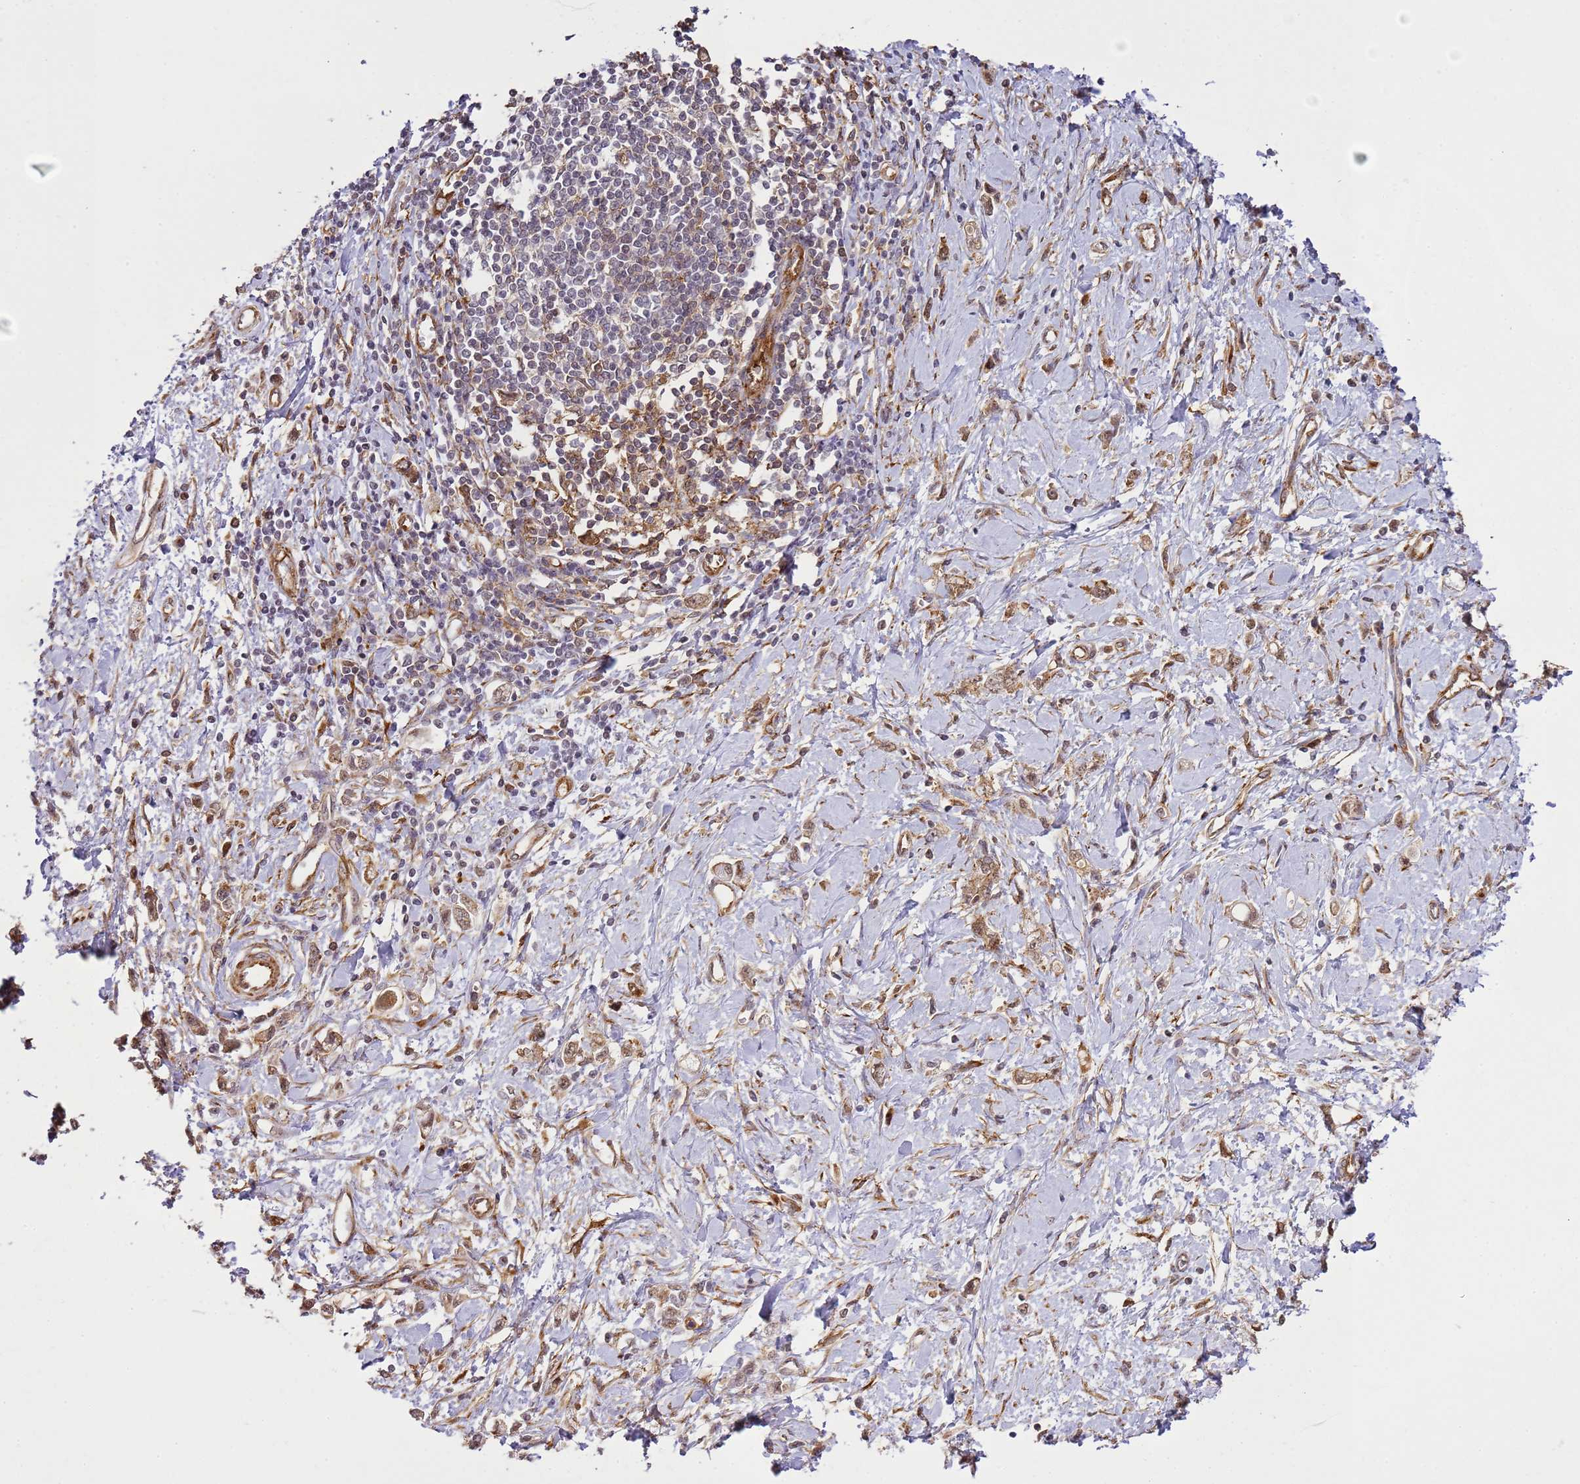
{"staining": {"intensity": "weak", "quantity": ">75%", "location": "cytoplasmic/membranous"}, "tissue": "stomach cancer", "cell_type": "Tumor cells", "image_type": "cancer", "snomed": [{"axis": "morphology", "description": "Adenocarcinoma, NOS"}, {"axis": "topography", "description": "Stomach"}], "caption": "The photomicrograph reveals a brown stain indicating the presence of a protein in the cytoplasmic/membranous of tumor cells in stomach cancer (adenocarcinoma).", "gene": "GABRE", "patient": {"sex": "female", "age": 76}}